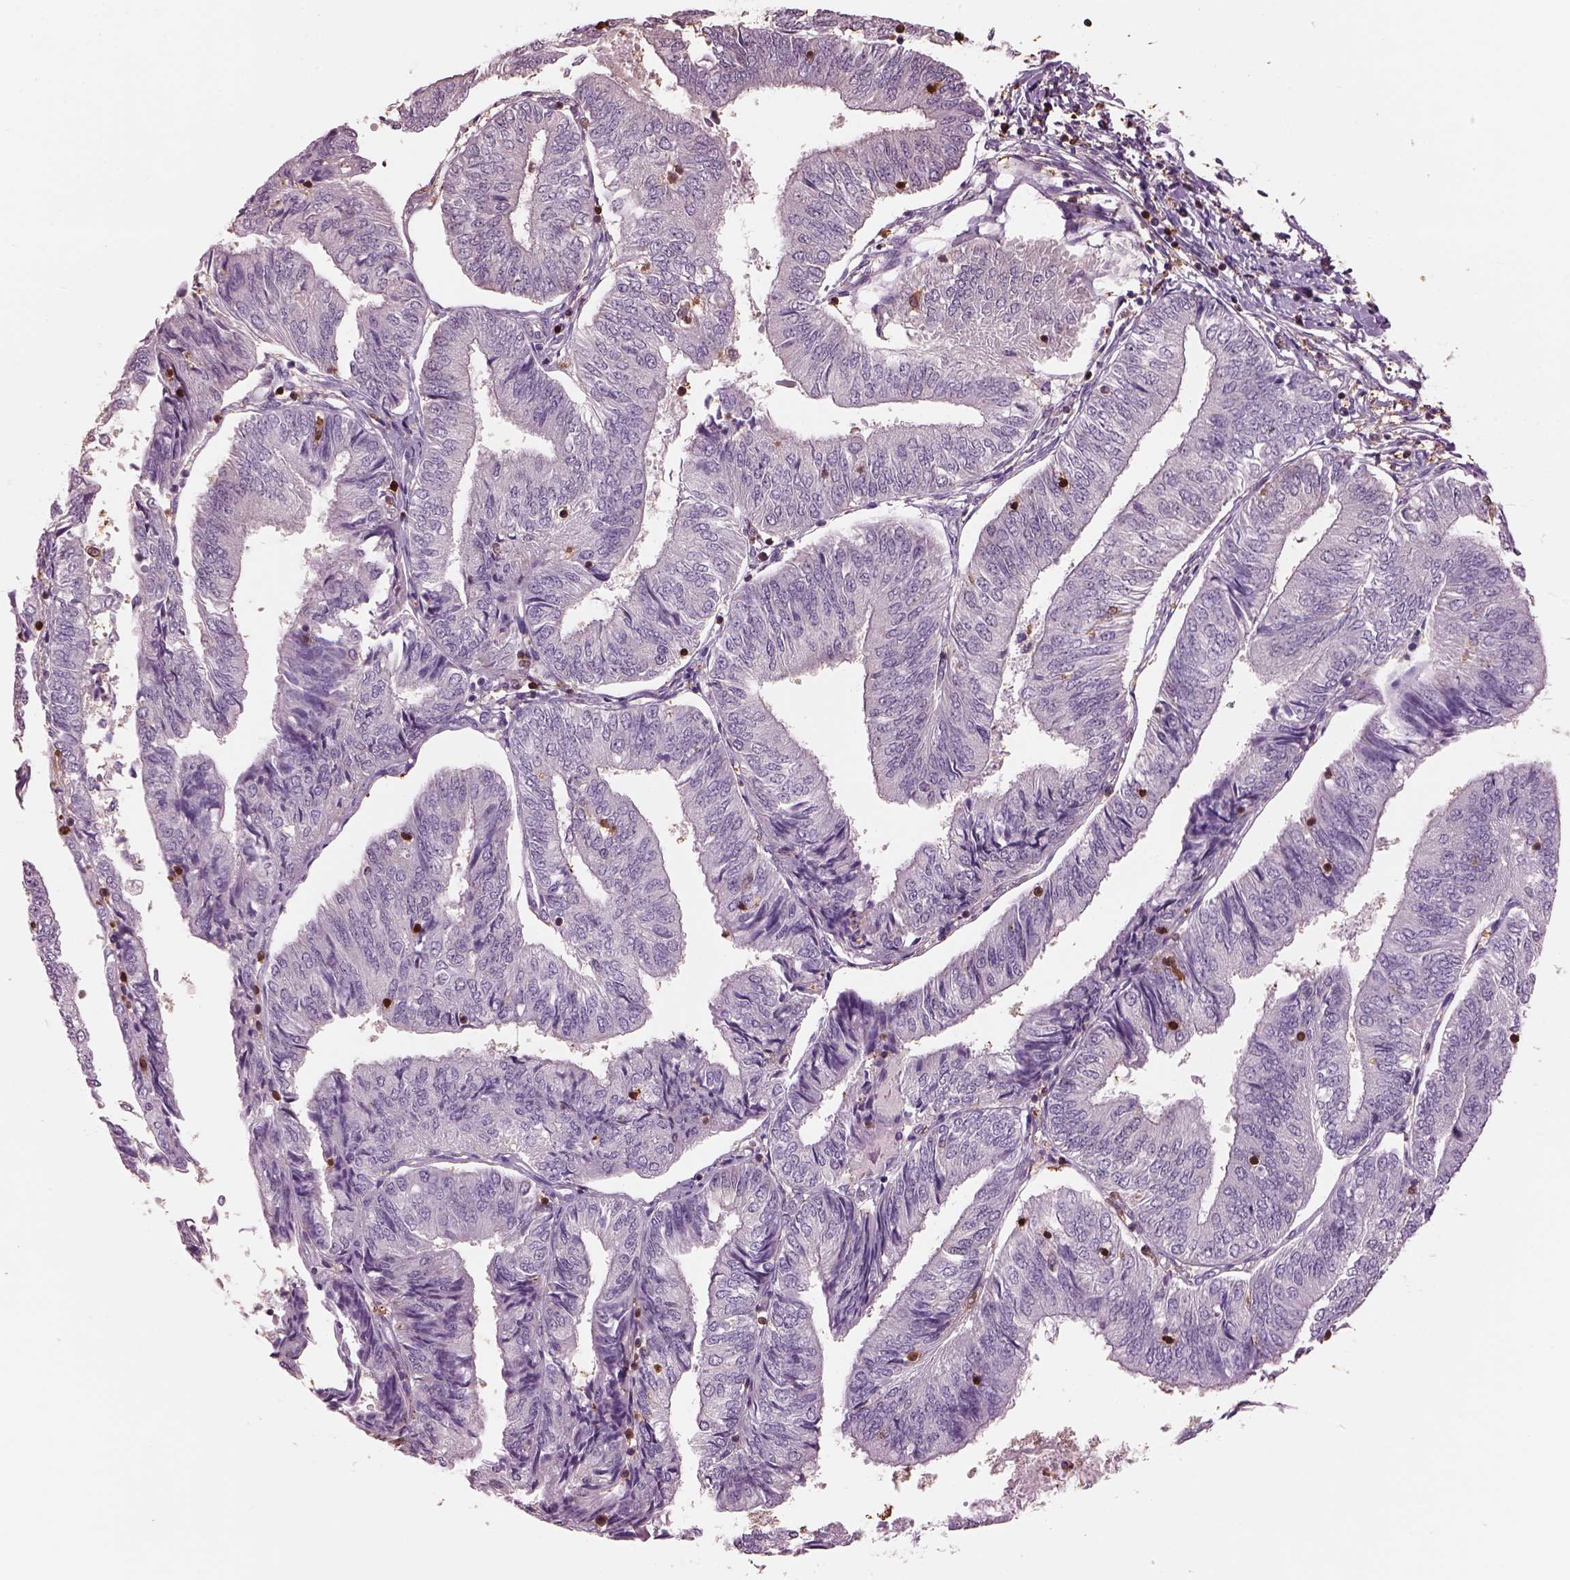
{"staining": {"intensity": "negative", "quantity": "none", "location": "none"}, "tissue": "endometrial cancer", "cell_type": "Tumor cells", "image_type": "cancer", "snomed": [{"axis": "morphology", "description": "Adenocarcinoma, NOS"}, {"axis": "topography", "description": "Endometrium"}], "caption": "Endometrial cancer (adenocarcinoma) was stained to show a protein in brown. There is no significant expression in tumor cells.", "gene": "IL31RA", "patient": {"sex": "female", "age": 58}}